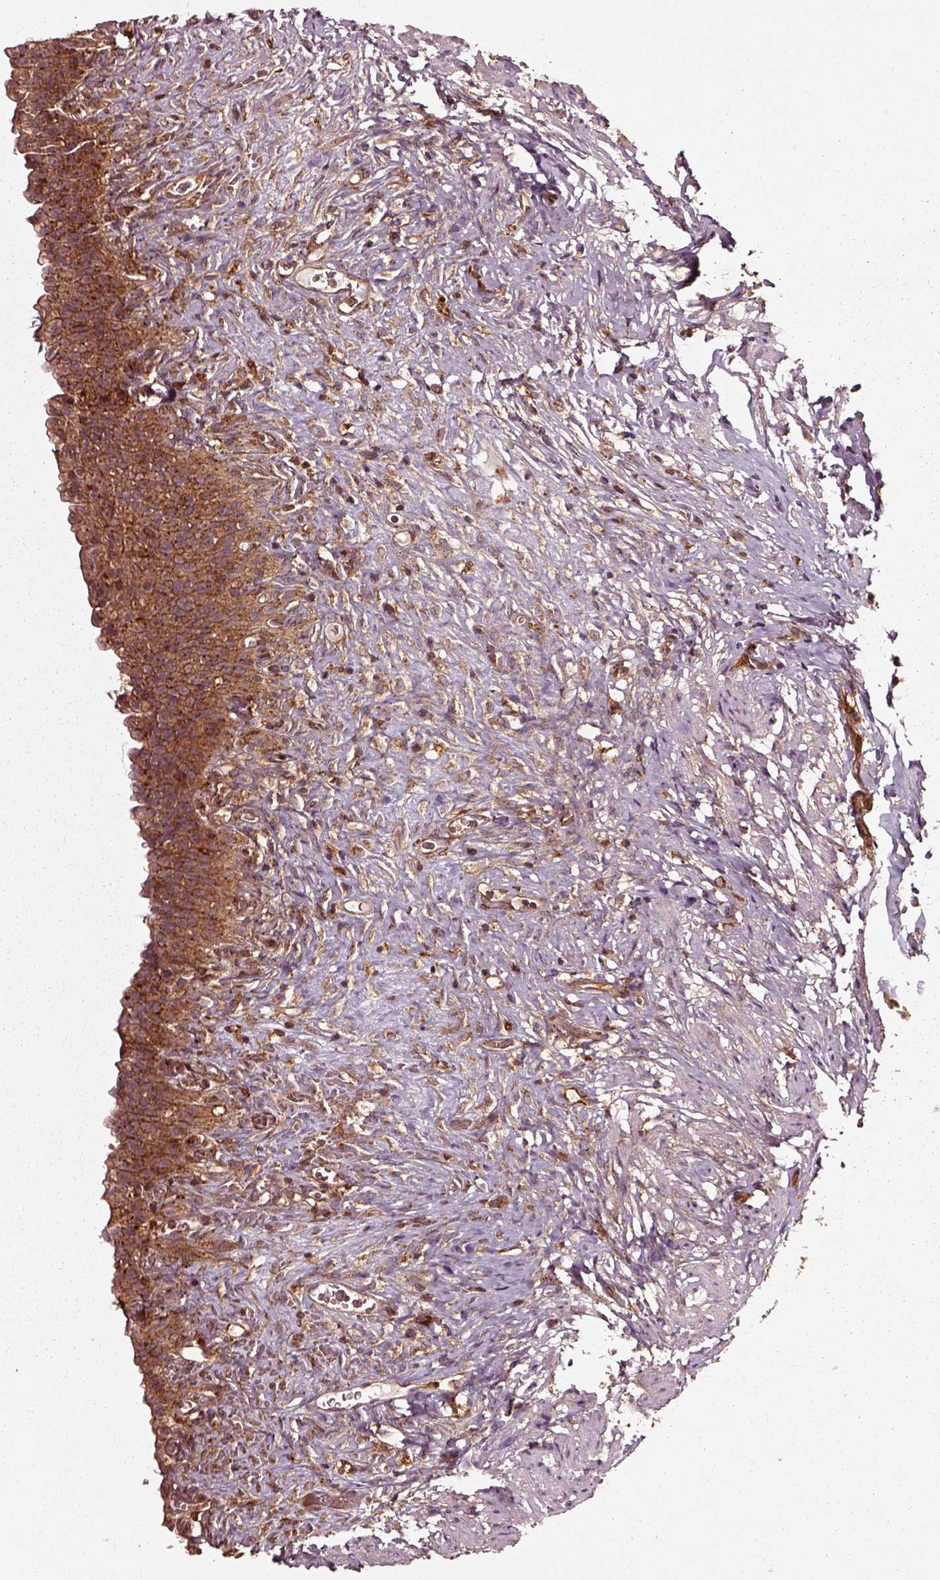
{"staining": {"intensity": "strong", "quantity": ">75%", "location": "cytoplasmic/membranous"}, "tissue": "urinary bladder", "cell_type": "Urothelial cells", "image_type": "normal", "snomed": [{"axis": "morphology", "description": "Normal tissue, NOS"}, {"axis": "topography", "description": "Urinary bladder"}, {"axis": "topography", "description": "Prostate"}], "caption": "Protein expression analysis of benign urinary bladder displays strong cytoplasmic/membranous staining in about >75% of urothelial cells.", "gene": "WASHC2A", "patient": {"sex": "male", "age": 76}}